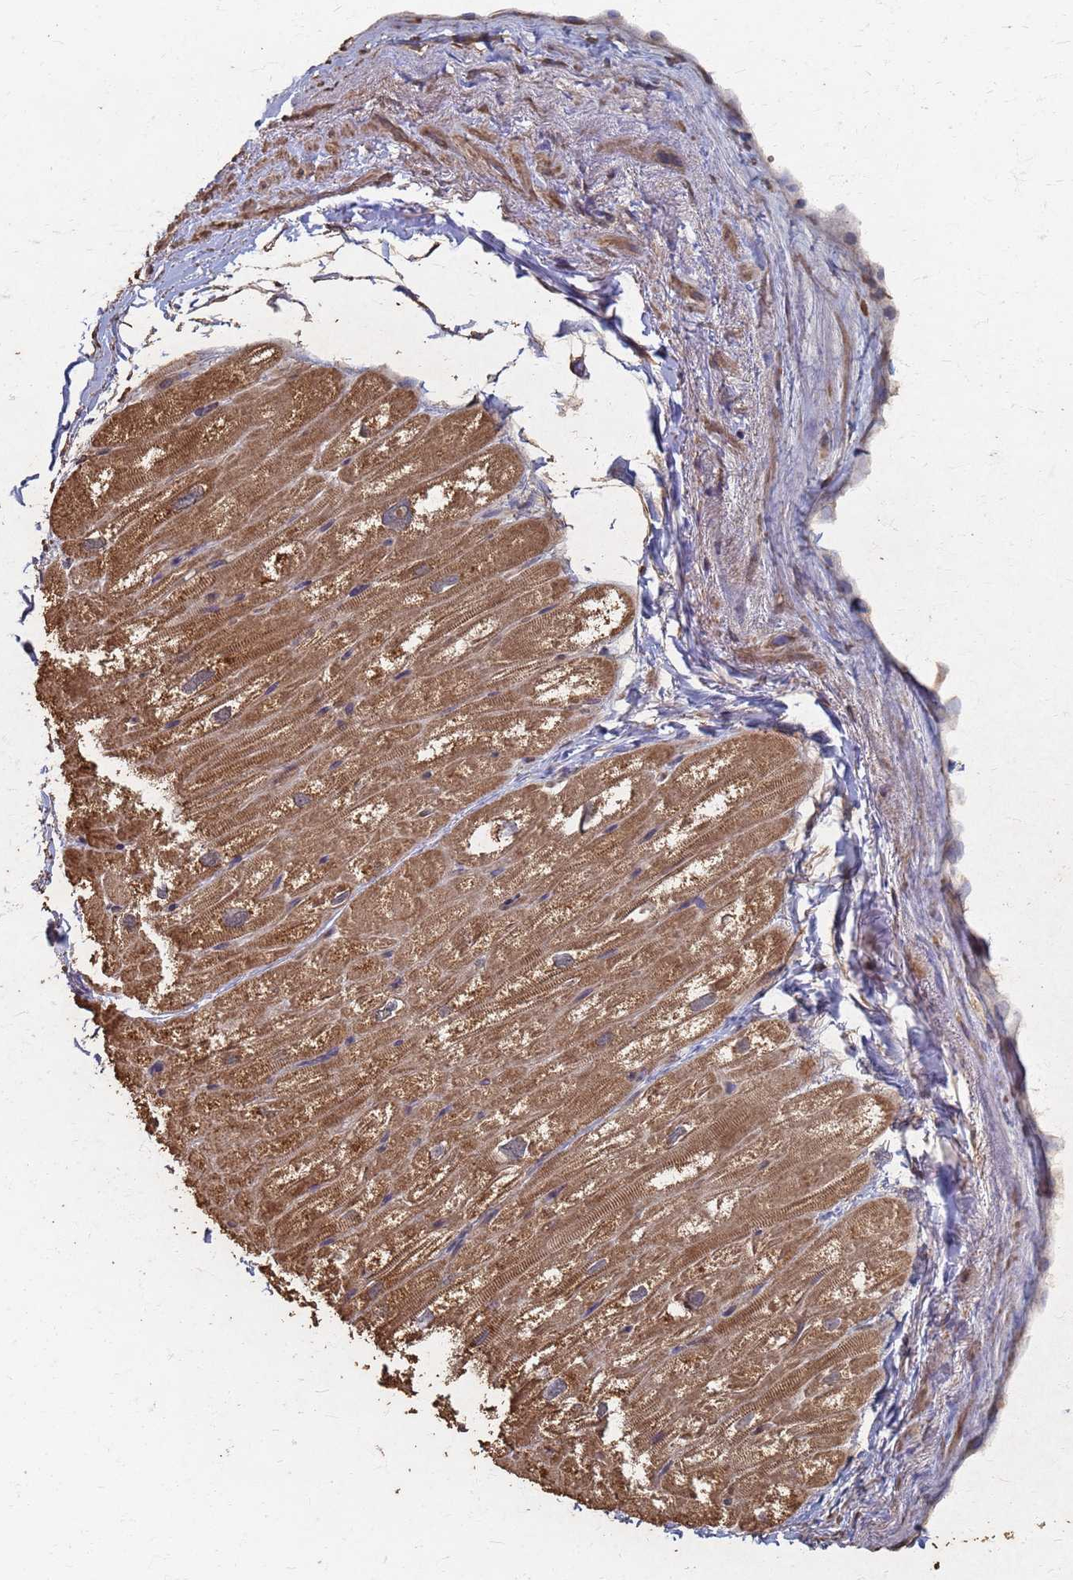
{"staining": {"intensity": "moderate", "quantity": ">75%", "location": "cytoplasmic/membranous"}, "tissue": "heart muscle", "cell_type": "Cardiomyocytes", "image_type": "normal", "snomed": [{"axis": "morphology", "description": "Normal tissue, NOS"}, {"axis": "topography", "description": "Heart"}], "caption": "This is an image of IHC staining of unremarkable heart muscle, which shows moderate staining in the cytoplasmic/membranous of cardiomyocytes.", "gene": "DPH5", "patient": {"sex": "male", "age": 50}}